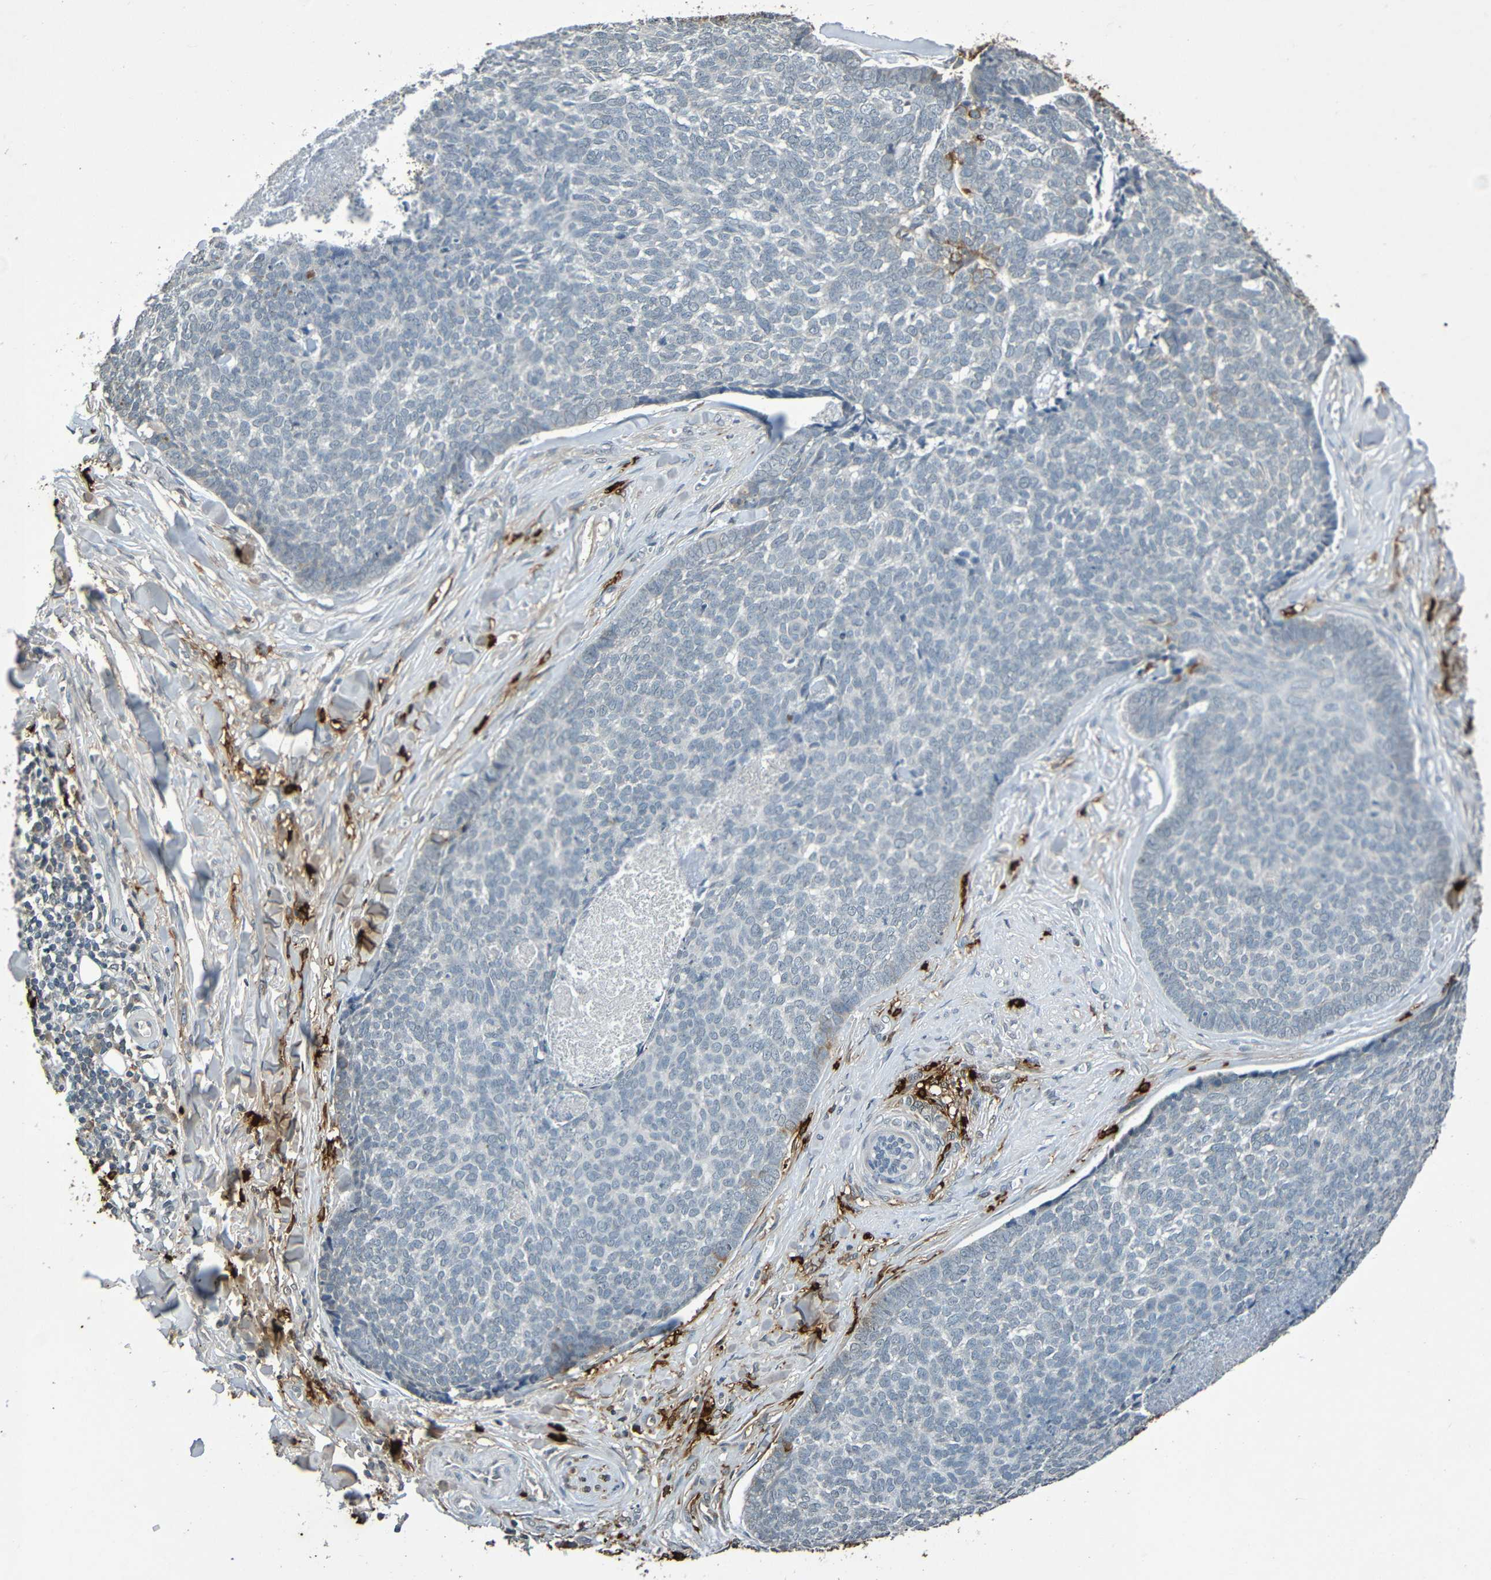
{"staining": {"intensity": "negative", "quantity": "none", "location": "none"}, "tissue": "skin cancer", "cell_type": "Tumor cells", "image_type": "cancer", "snomed": [{"axis": "morphology", "description": "Basal cell carcinoma"}, {"axis": "topography", "description": "Skin"}], "caption": "IHC photomicrograph of human skin cancer stained for a protein (brown), which shows no expression in tumor cells. The staining is performed using DAB brown chromogen with nuclei counter-stained in using hematoxylin.", "gene": "C3AR1", "patient": {"sex": "male", "age": 84}}